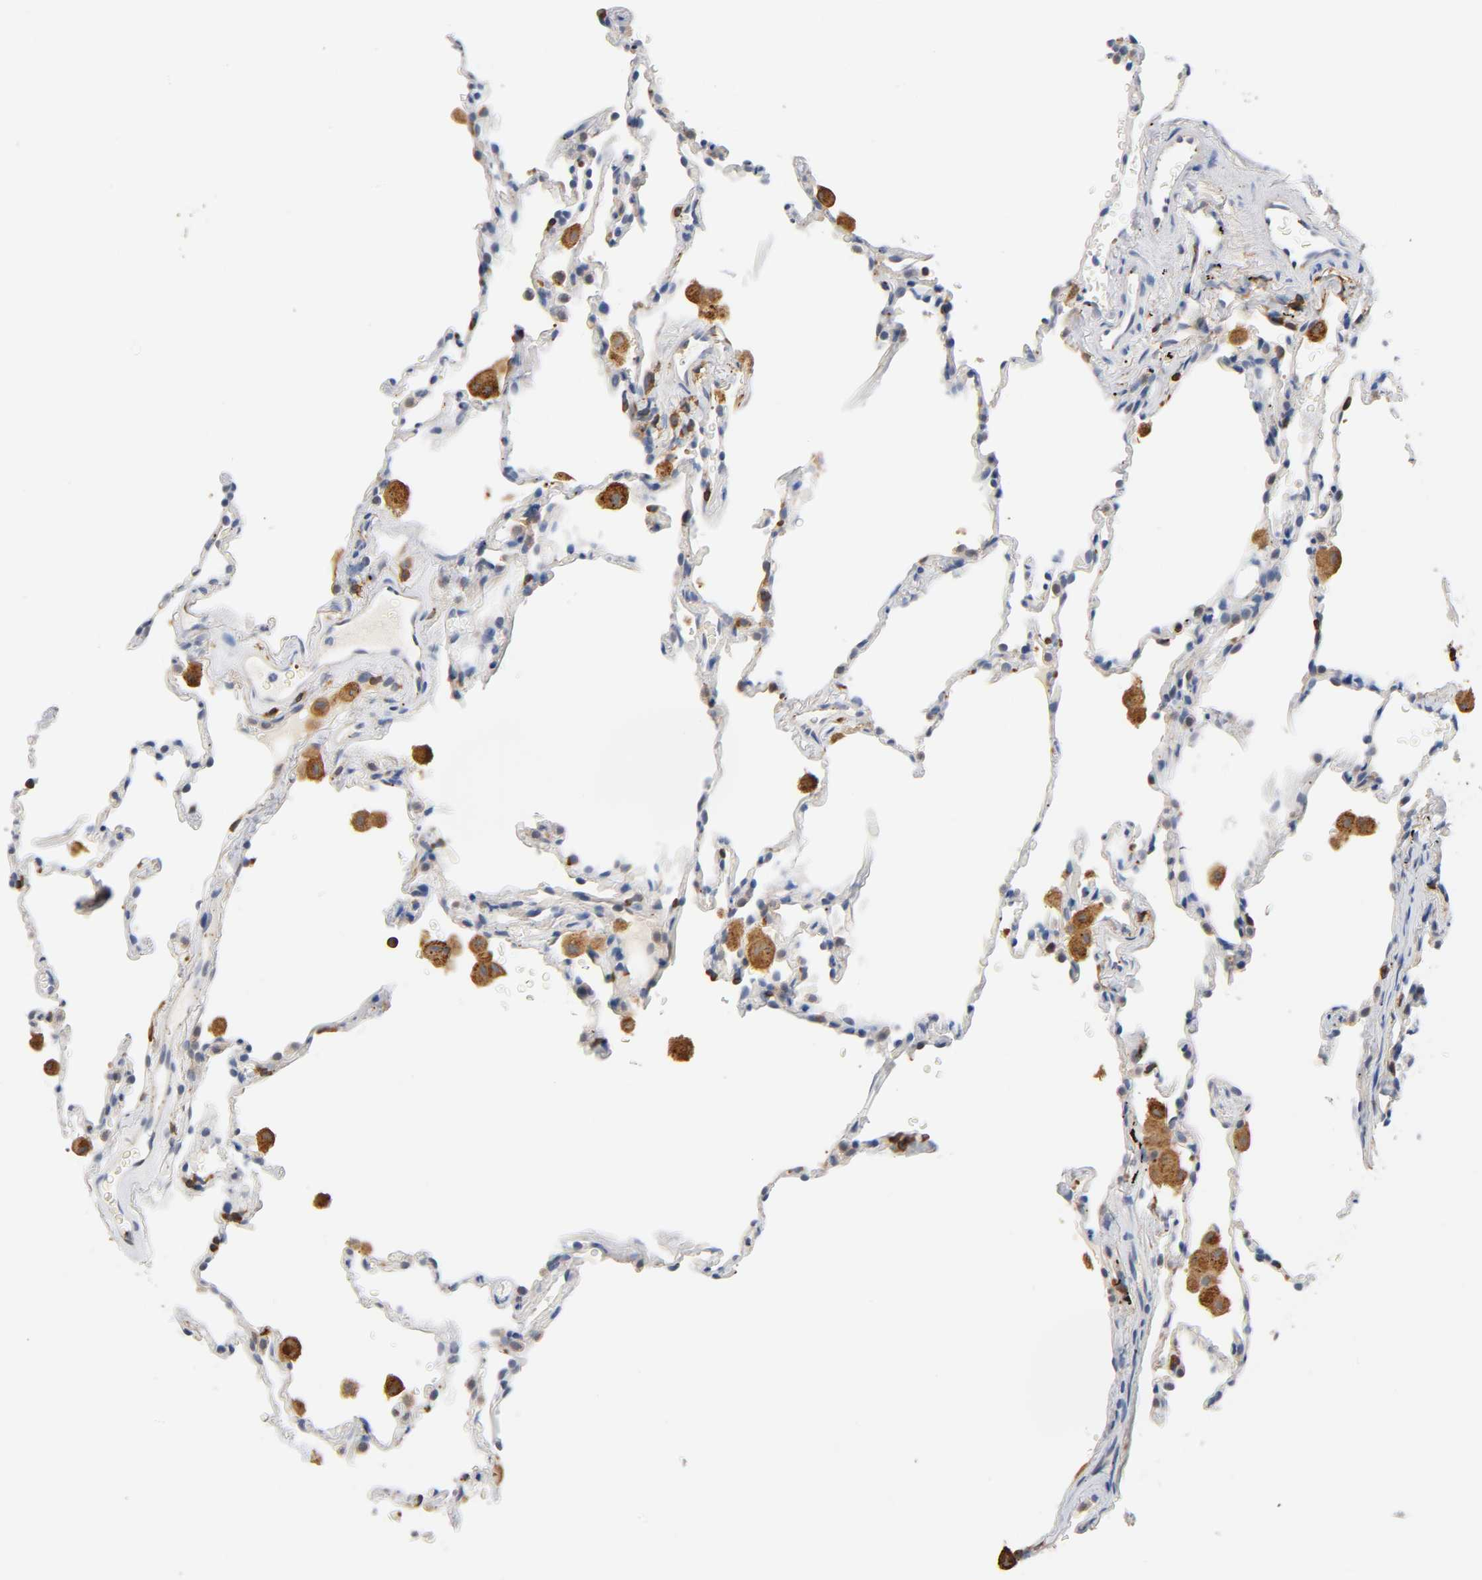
{"staining": {"intensity": "negative", "quantity": "none", "location": "none"}, "tissue": "lung", "cell_type": "Alveolar cells", "image_type": "normal", "snomed": [{"axis": "morphology", "description": "Normal tissue, NOS"}, {"axis": "morphology", "description": "Soft tissue tumor metastatic"}, {"axis": "topography", "description": "Lung"}], "caption": "Unremarkable lung was stained to show a protein in brown. There is no significant positivity in alveolar cells. (Stains: DAB (3,3'-diaminobenzidine) IHC with hematoxylin counter stain, Microscopy: brightfield microscopy at high magnification).", "gene": "UCKL1", "patient": {"sex": "male", "age": 59}}